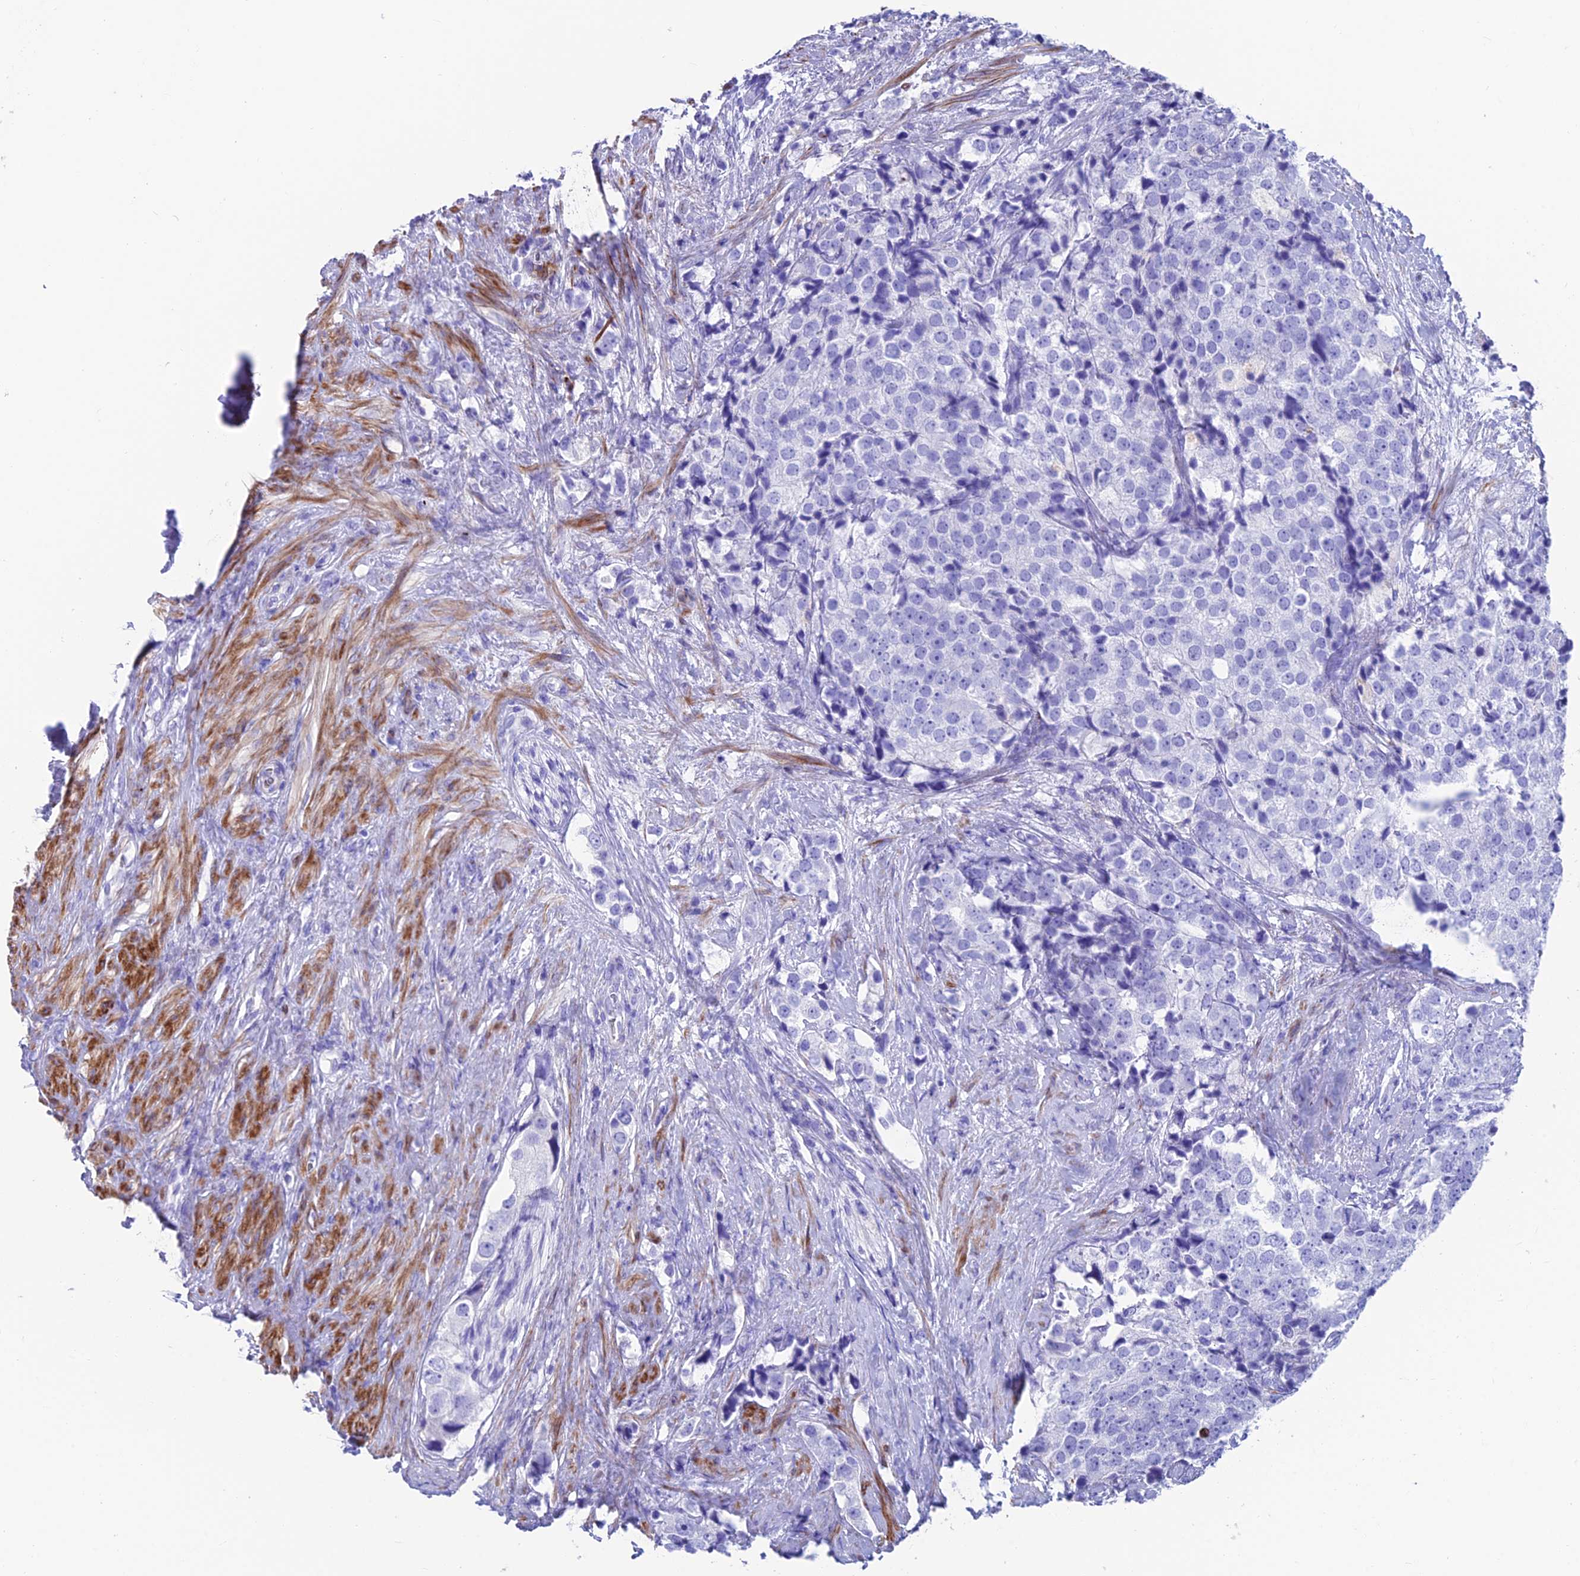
{"staining": {"intensity": "negative", "quantity": "none", "location": "none"}, "tissue": "prostate cancer", "cell_type": "Tumor cells", "image_type": "cancer", "snomed": [{"axis": "morphology", "description": "Adenocarcinoma, High grade"}, {"axis": "topography", "description": "Prostate"}], "caption": "There is no significant expression in tumor cells of prostate cancer. The staining is performed using DAB (3,3'-diaminobenzidine) brown chromogen with nuclei counter-stained in using hematoxylin.", "gene": "GNG11", "patient": {"sex": "male", "age": 49}}